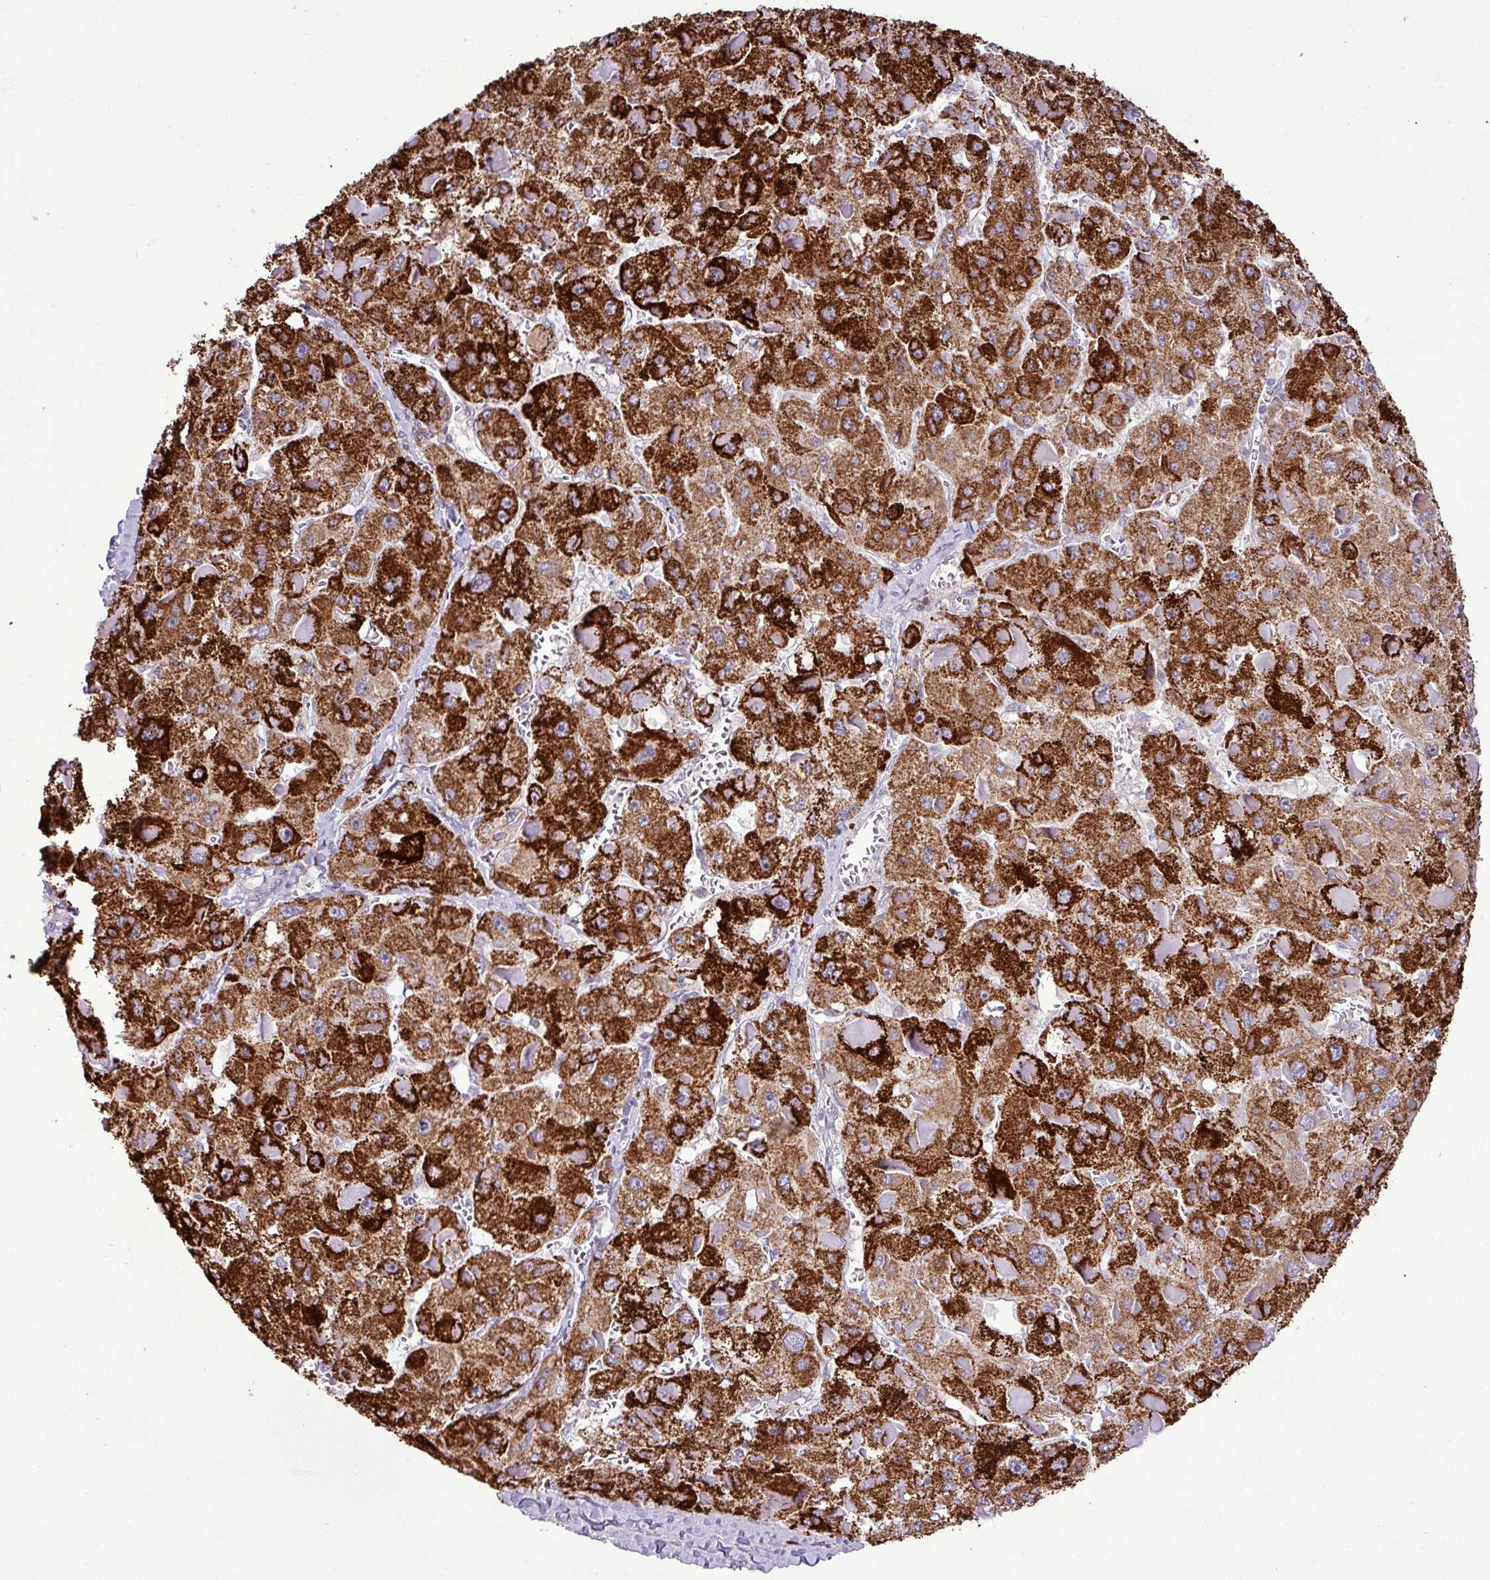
{"staining": {"intensity": "strong", "quantity": ">75%", "location": "cytoplasmic/membranous"}, "tissue": "liver cancer", "cell_type": "Tumor cells", "image_type": "cancer", "snomed": [{"axis": "morphology", "description": "Carcinoma, Hepatocellular, NOS"}, {"axis": "topography", "description": "Liver"}], "caption": "IHC photomicrograph of neoplastic tissue: human liver hepatocellular carcinoma stained using immunohistochemistry demonstrates high levels of strong protein expression localized specifically in the cytoplasmic/membranous of tumor cells, appearing as a cytoplasmic/membranous brown color.", "gene": "SGPP1", "patient": {"sex": "female", "age": 73}}